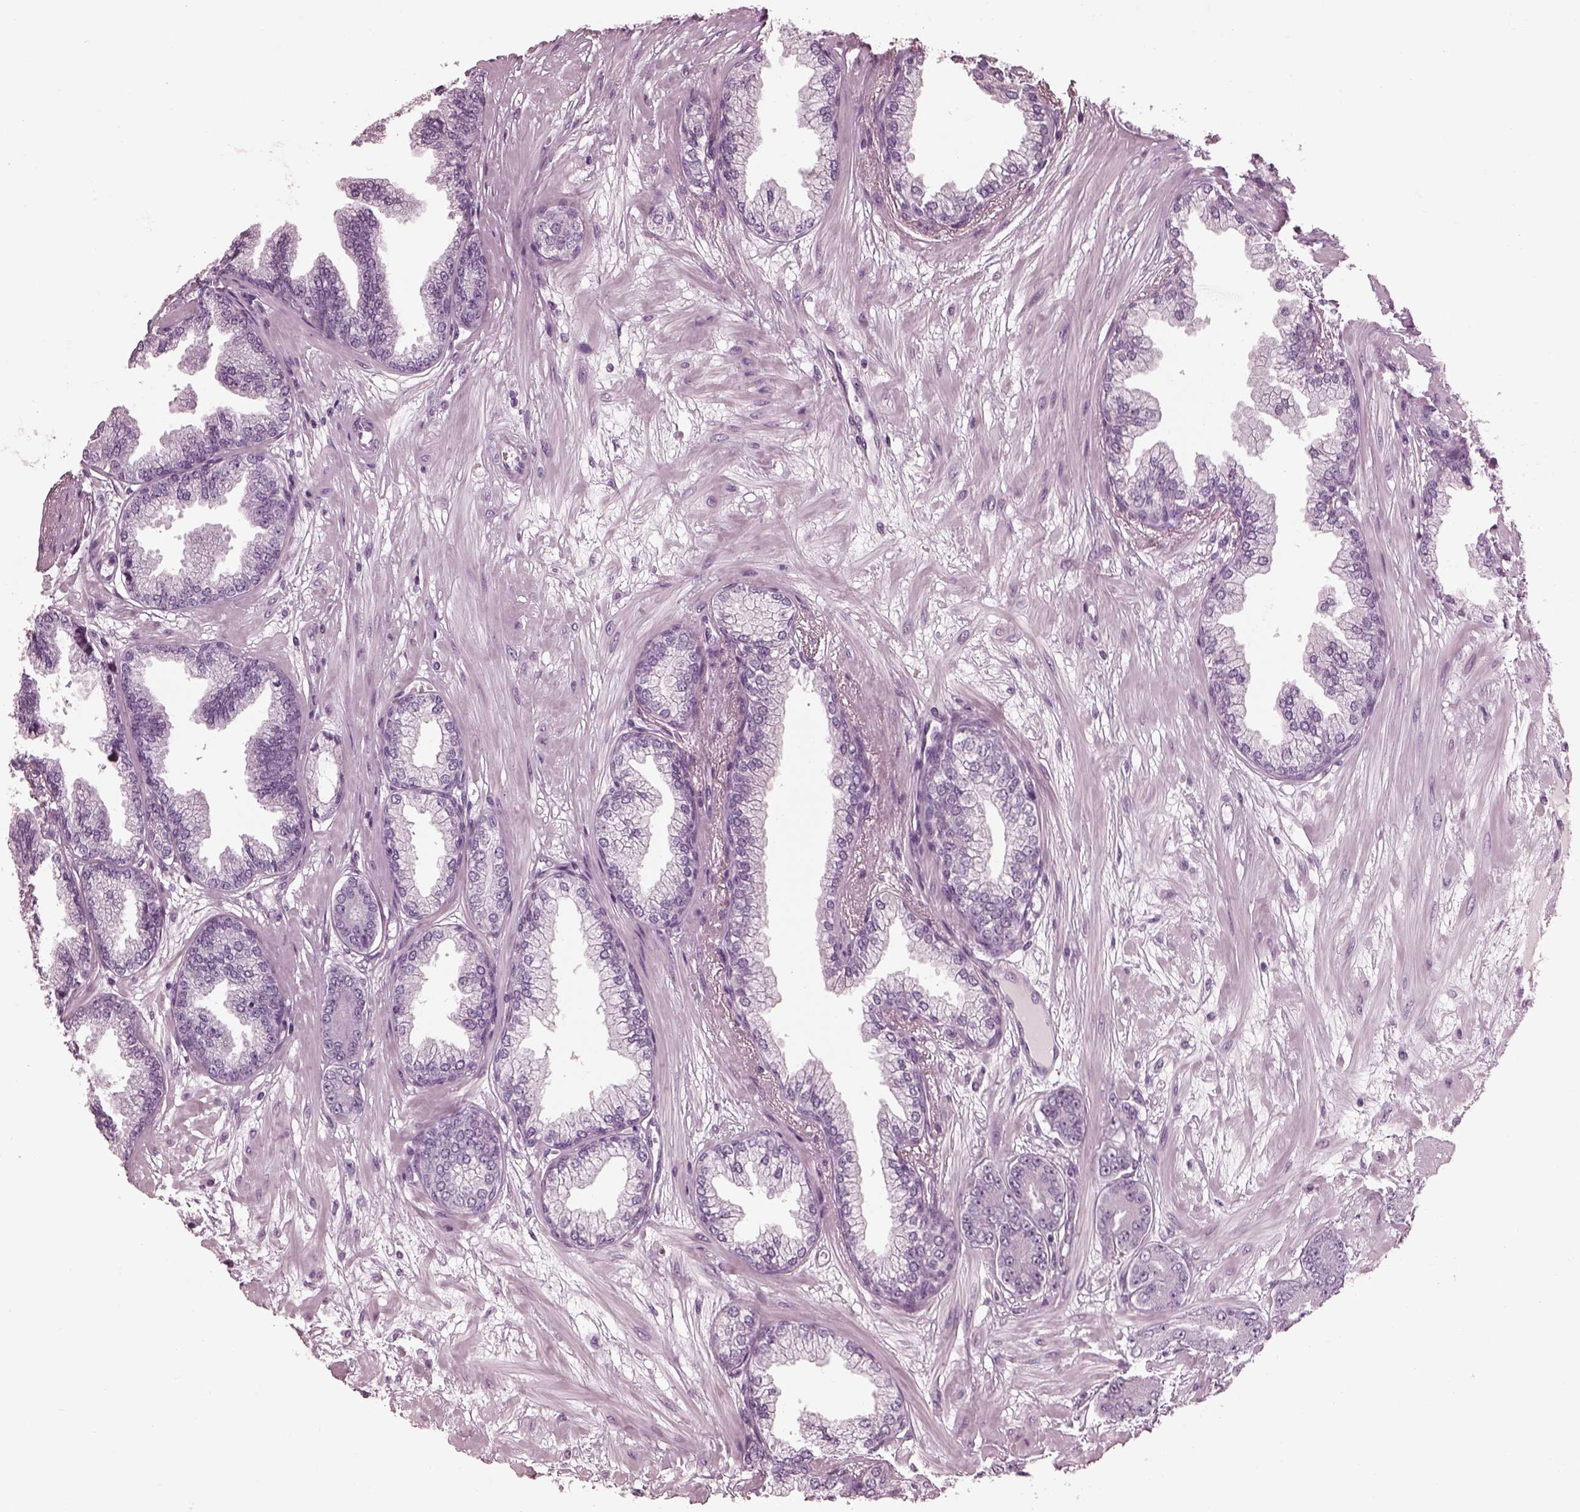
{"staining": {"intensity": "negative", "quantity": "none", "location": "none"}, "tissue": "prostate cancer", "cell_type": "Tumor cells", "image_type": "cancer", "snomed": [{"axis": "morphology", "description": "Adenocarcinoma, Low grade"}, {"axis": "topography", "description": "Prostate"}], "caption": "The immunohistochemistry image has no significant staining in tumor cells of prostate cancer tissue.", "gene": "FUT4", "patient": {"sex": "male", "age": 64}}